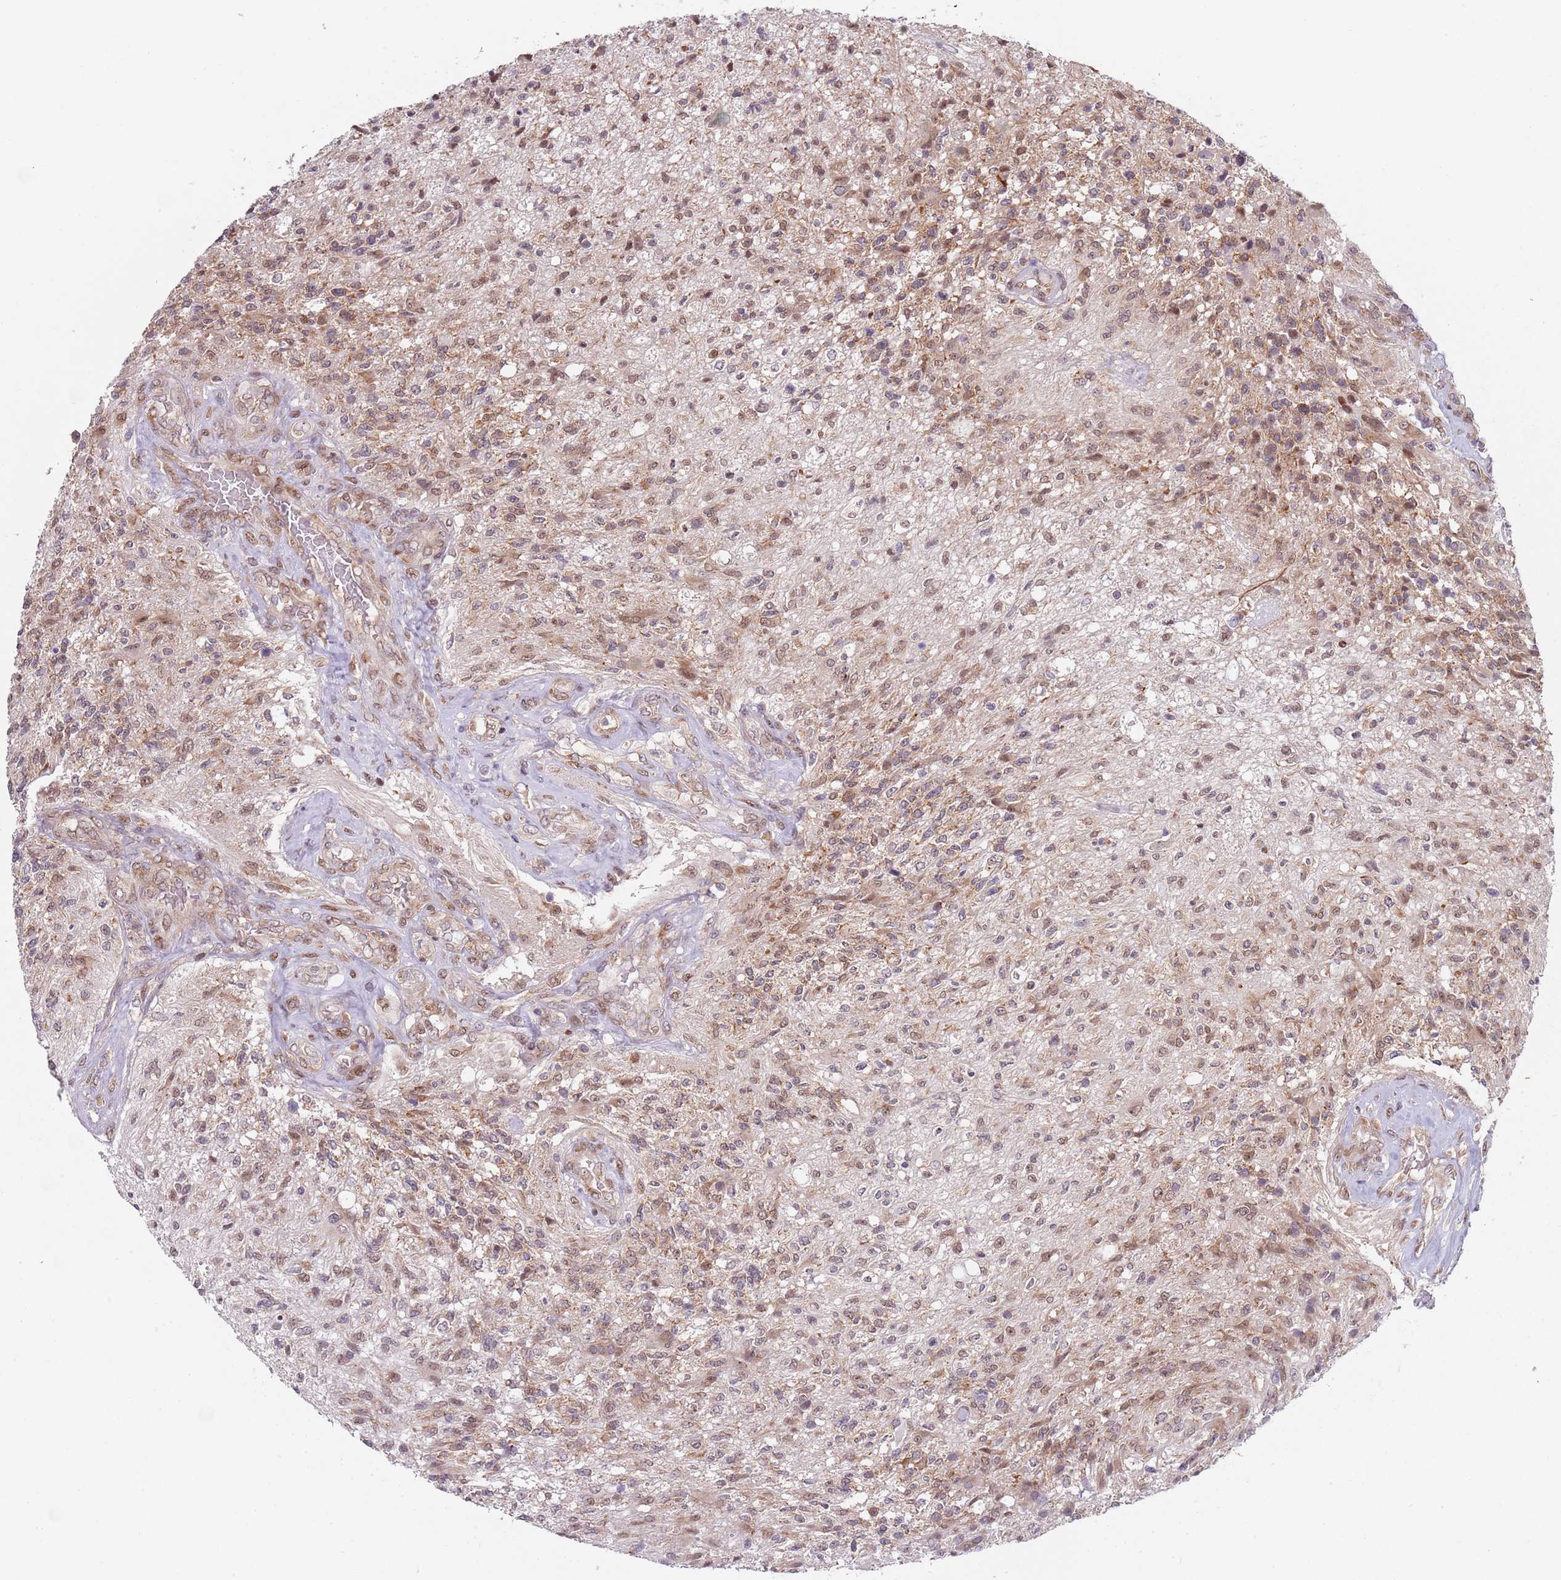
{"staining": {"intensity": "moderate", "quantity": "25%-75%", "location": "cytoplasmic/membranous,nuclear"}, "tissue": "glioma", "cell_type": "Tumor cells", "image_type": "cancer", "snomed": [{"axis": "morphology", "description": "Glioma, malignant, High grade"}, {"axis": "topography", "description": "Brain"}], "caption": "There is medium levels of moderate cytoplasmic/membranous and nuclear staining in tumor cells of glioma, as demonstrated by immunohistochemical staining (brown color).", "gene": "SLC25A32", "patient": {"sex": "male", "age": 56}}